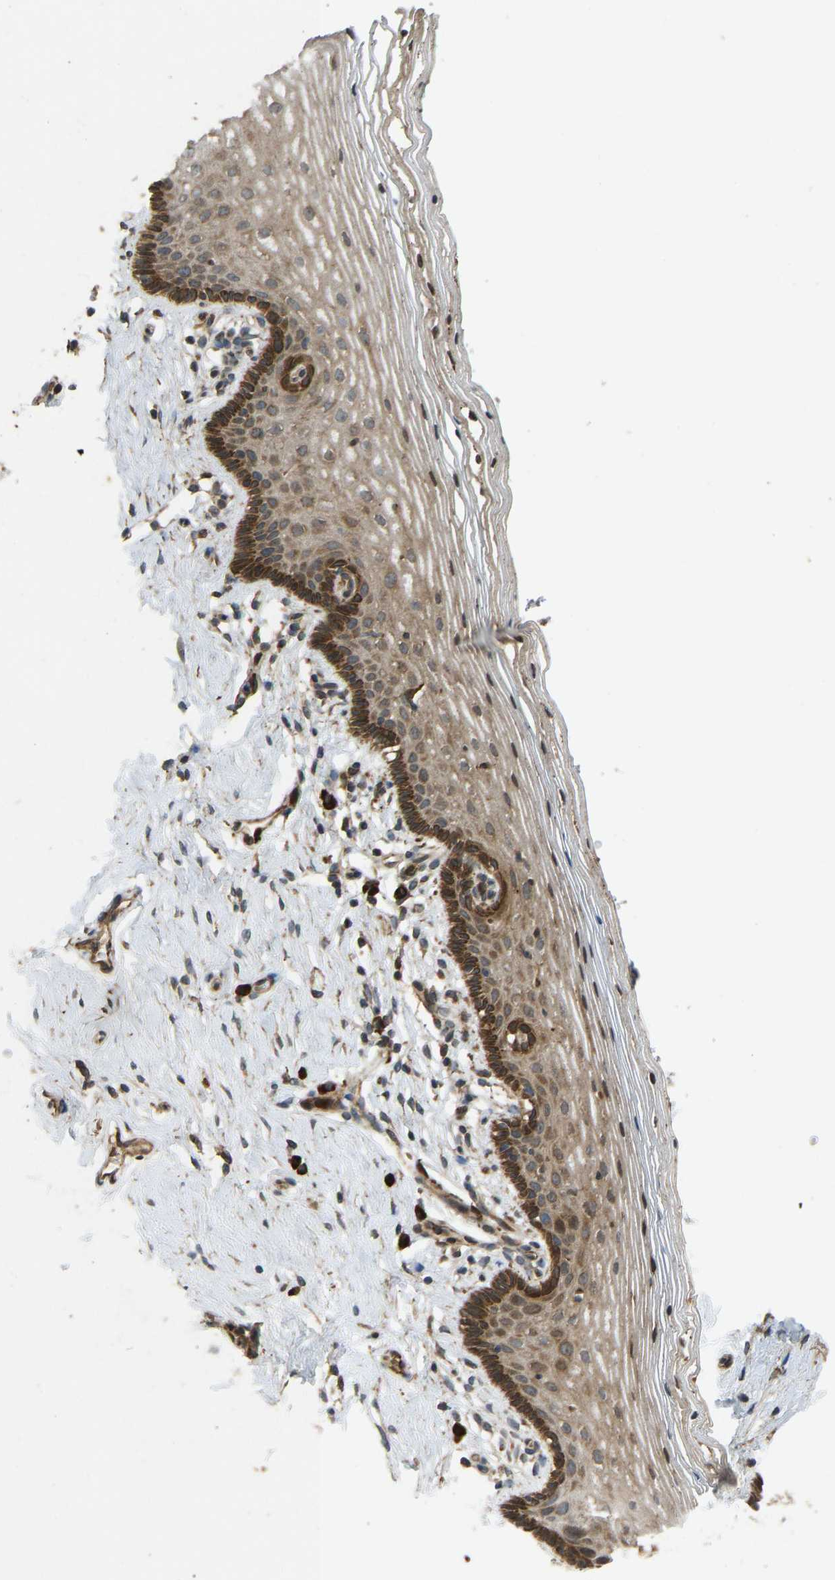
{"staining": {"intensity": "moderate", "quantity": ">75%", "location": "cytoplasmic/membranous"}, "tissue": "vagina", "cell_type": "Squamous epithelial cells", "image_type": "normal", "snomed": [{"axis": "morphology", "description": "Normal tissue, NOS"}, {"axis": "topography", "description": "Vagina"}], "caption": "This is a histology image of immunohistochemistry staining of unremarkable vagina, which shows moderate expression in the cytoplasmic/membranous of squamous epithelial cells.", "gene": "RPN2", "patient": {"sex": "female", "age": 32}}